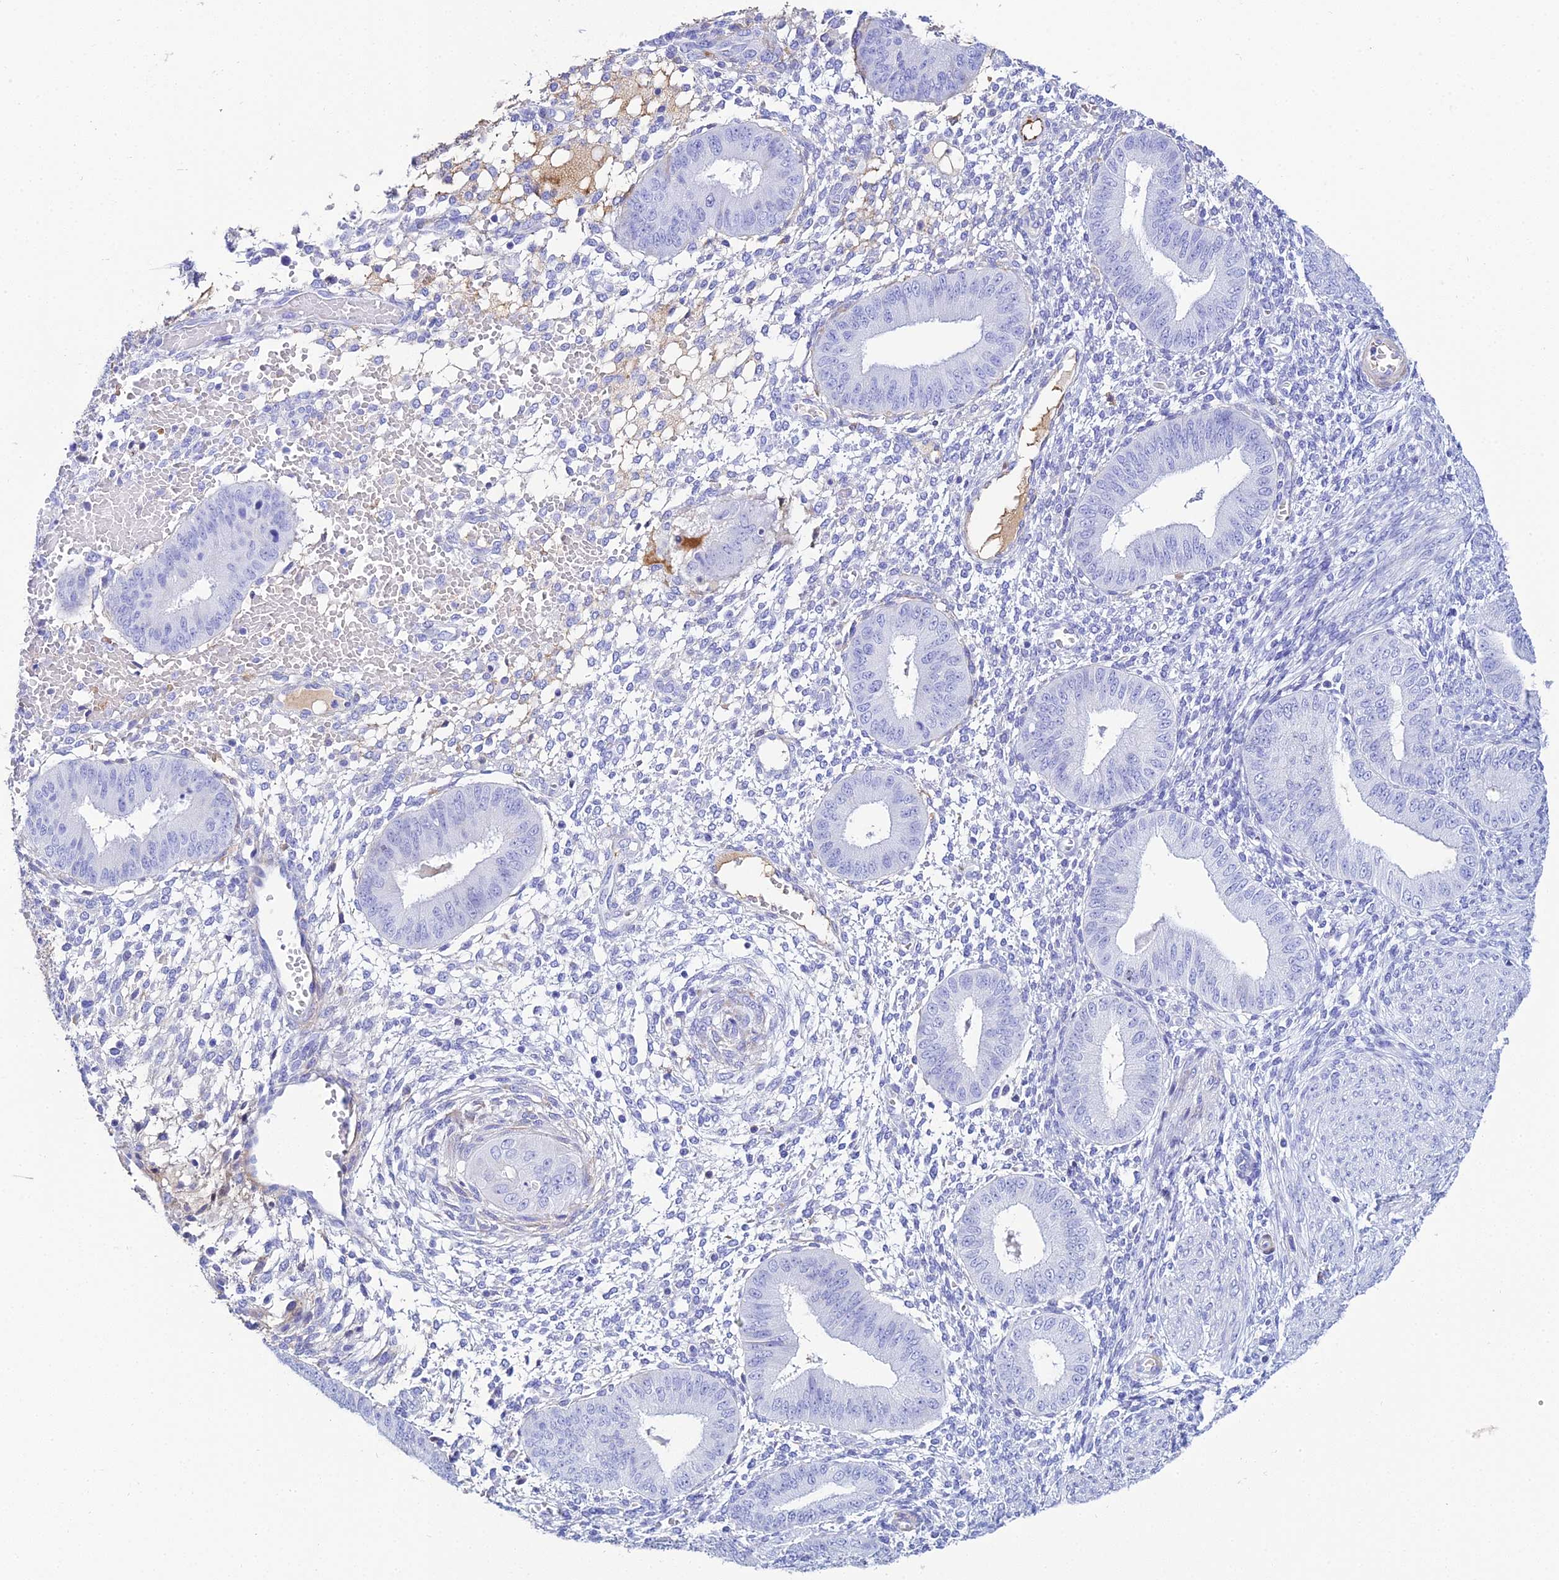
{"staining": {"intensity": "negative", "quantity": "none", "location": "none"}, "tissue": "endometrium", "cell_type": "Cells in endometrial stroma", "image_type": "normal", "snomed": [{"axis": "morphology", "description": "Normal tissue, NOS"}, {"axis": "topography", "description": "Endometrium"}], "caption": "The histopathology image reveals no significant staining in cells in endometrial stroma of endometrium.", "gene": "CELA3A", "patient": {"sex": "female", "age": 49}}